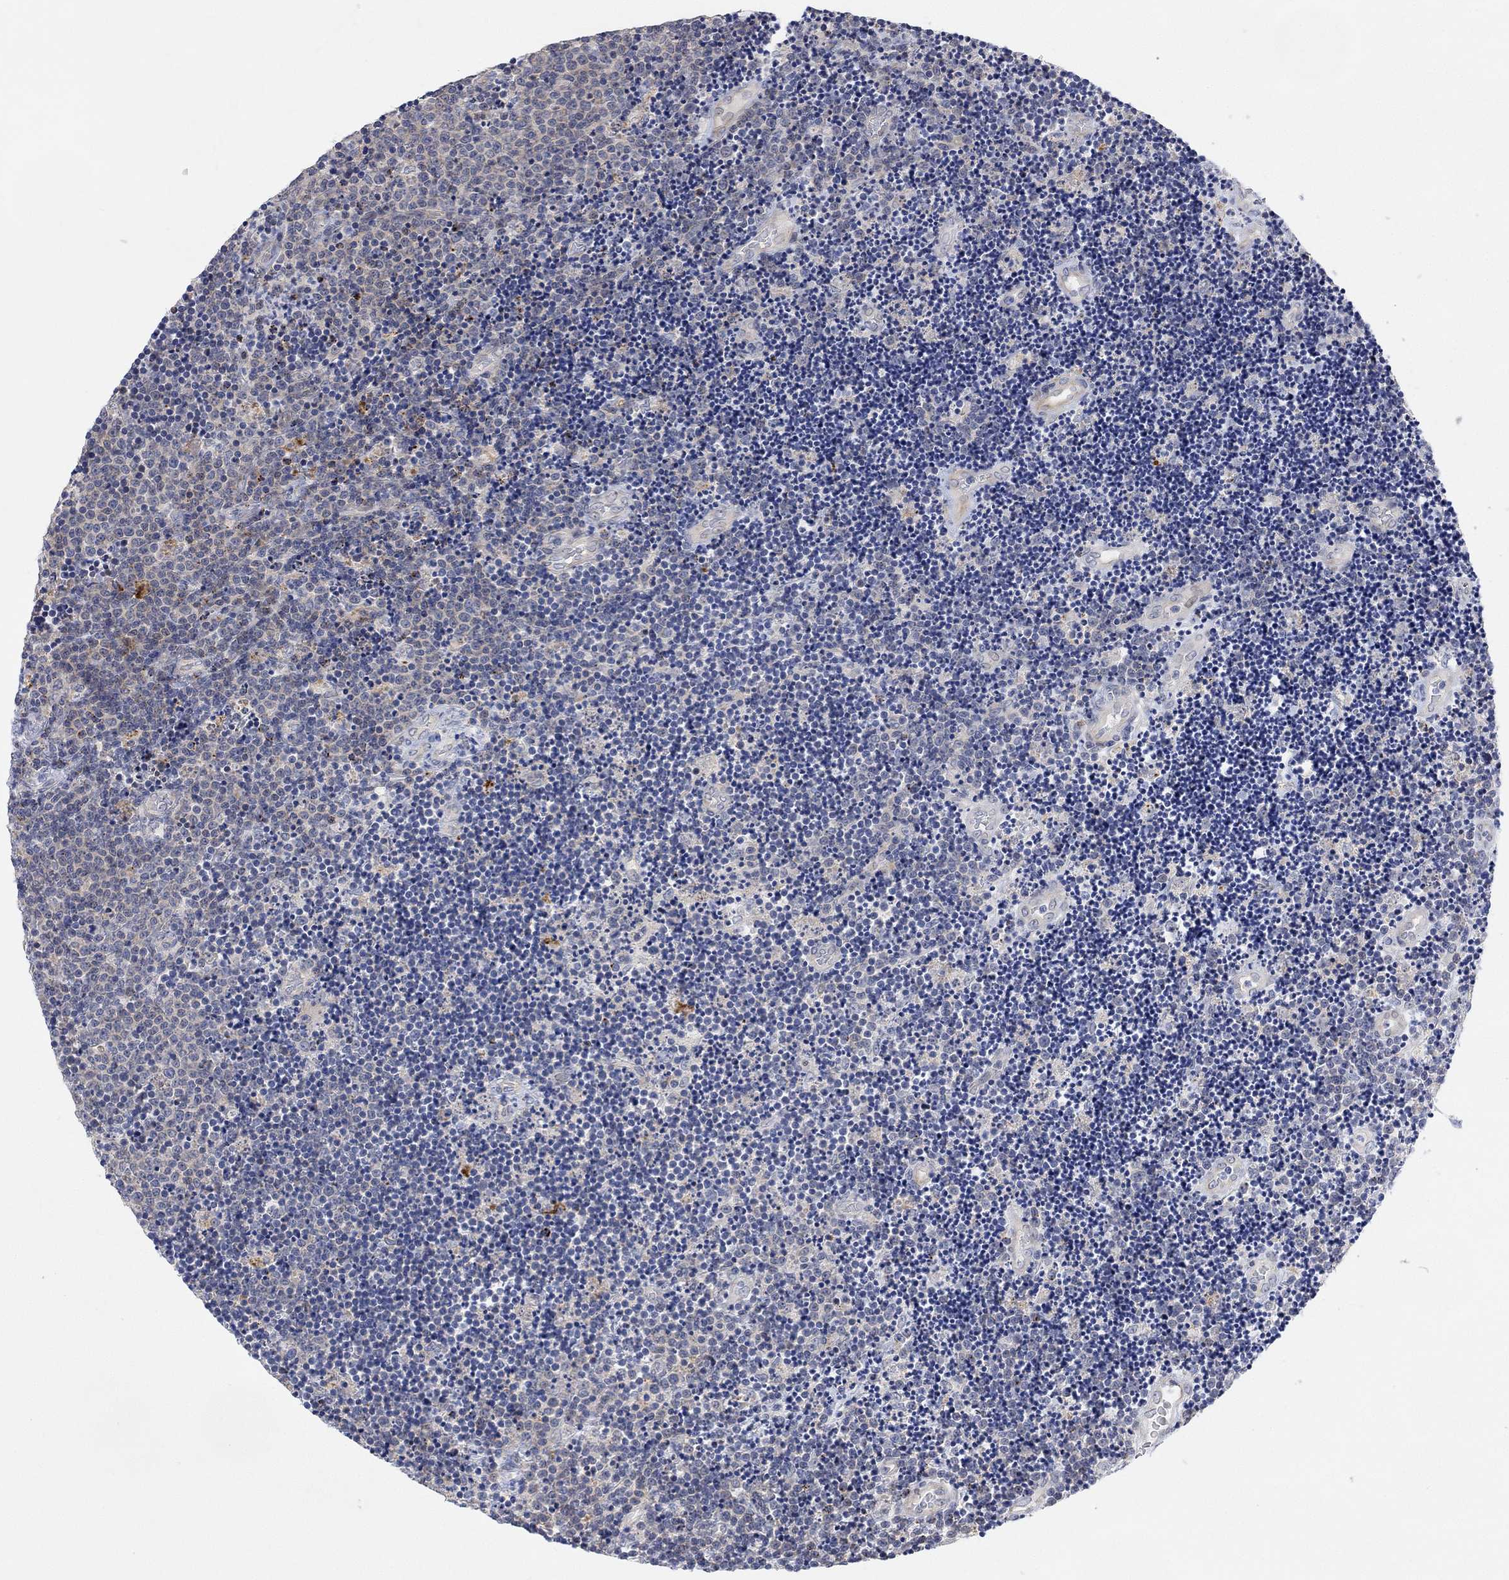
{"staining": {"intensity": "negative", "quantity": "none", "location": "none"}, "tissue": "lymphoma", "cell_type": "Tumor cells", "image_type": "cancer", "snomed": [{"axis": "morphology", "description": "Malignant lymphoma, non-Hodgkin's type, Low grade"}, {"axis": "topography", "description": "Brain"}], "caption": "Immunohistochemistry photomicrograph of neoplastic tissue: human lymphoma stained with DAB (3,3'-diaminobenzidine) demonstrates no significant protein expression in tumor cells.", "gene": "CNTF", "patient": {"sex": "female", "age": 66}}